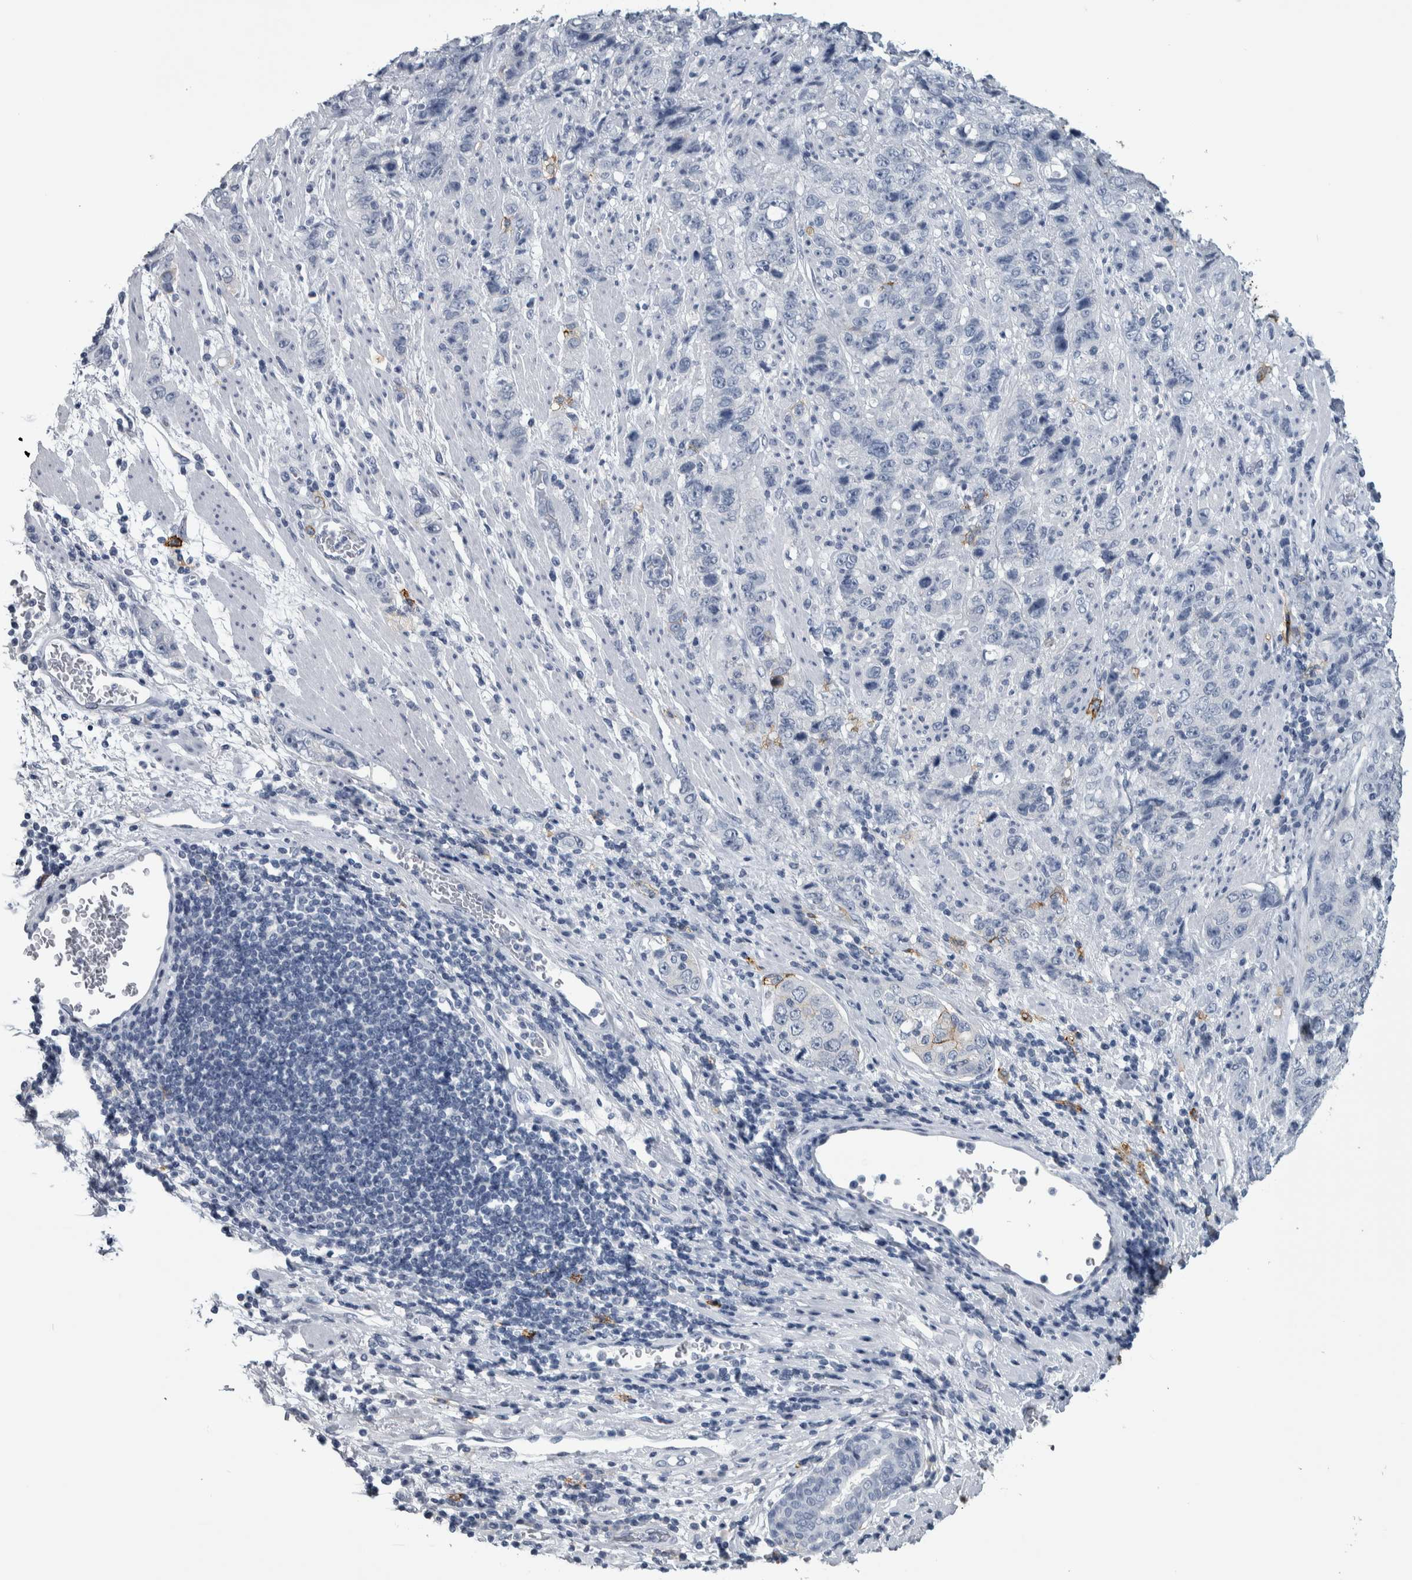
{"staining": {"intensity": "negative", "quantity": "none", "location": "none"}, "tissue": "stomach cancer", "cell_type": "Tumor cells", "image_type": "cancer", "snomed": [{"axis": "morphology", "description": "Adenocarcinoma, NOS"}, {"axis": "topography", "description": "Stomach"}], "caption": "The image demonstrates no staining of tumor cells in stomach cancer. (DAB immunohistochemistry with hematoxylin counter stain).", "gene": "CDH17", "patient": {"sex": "male", "age": 48}}